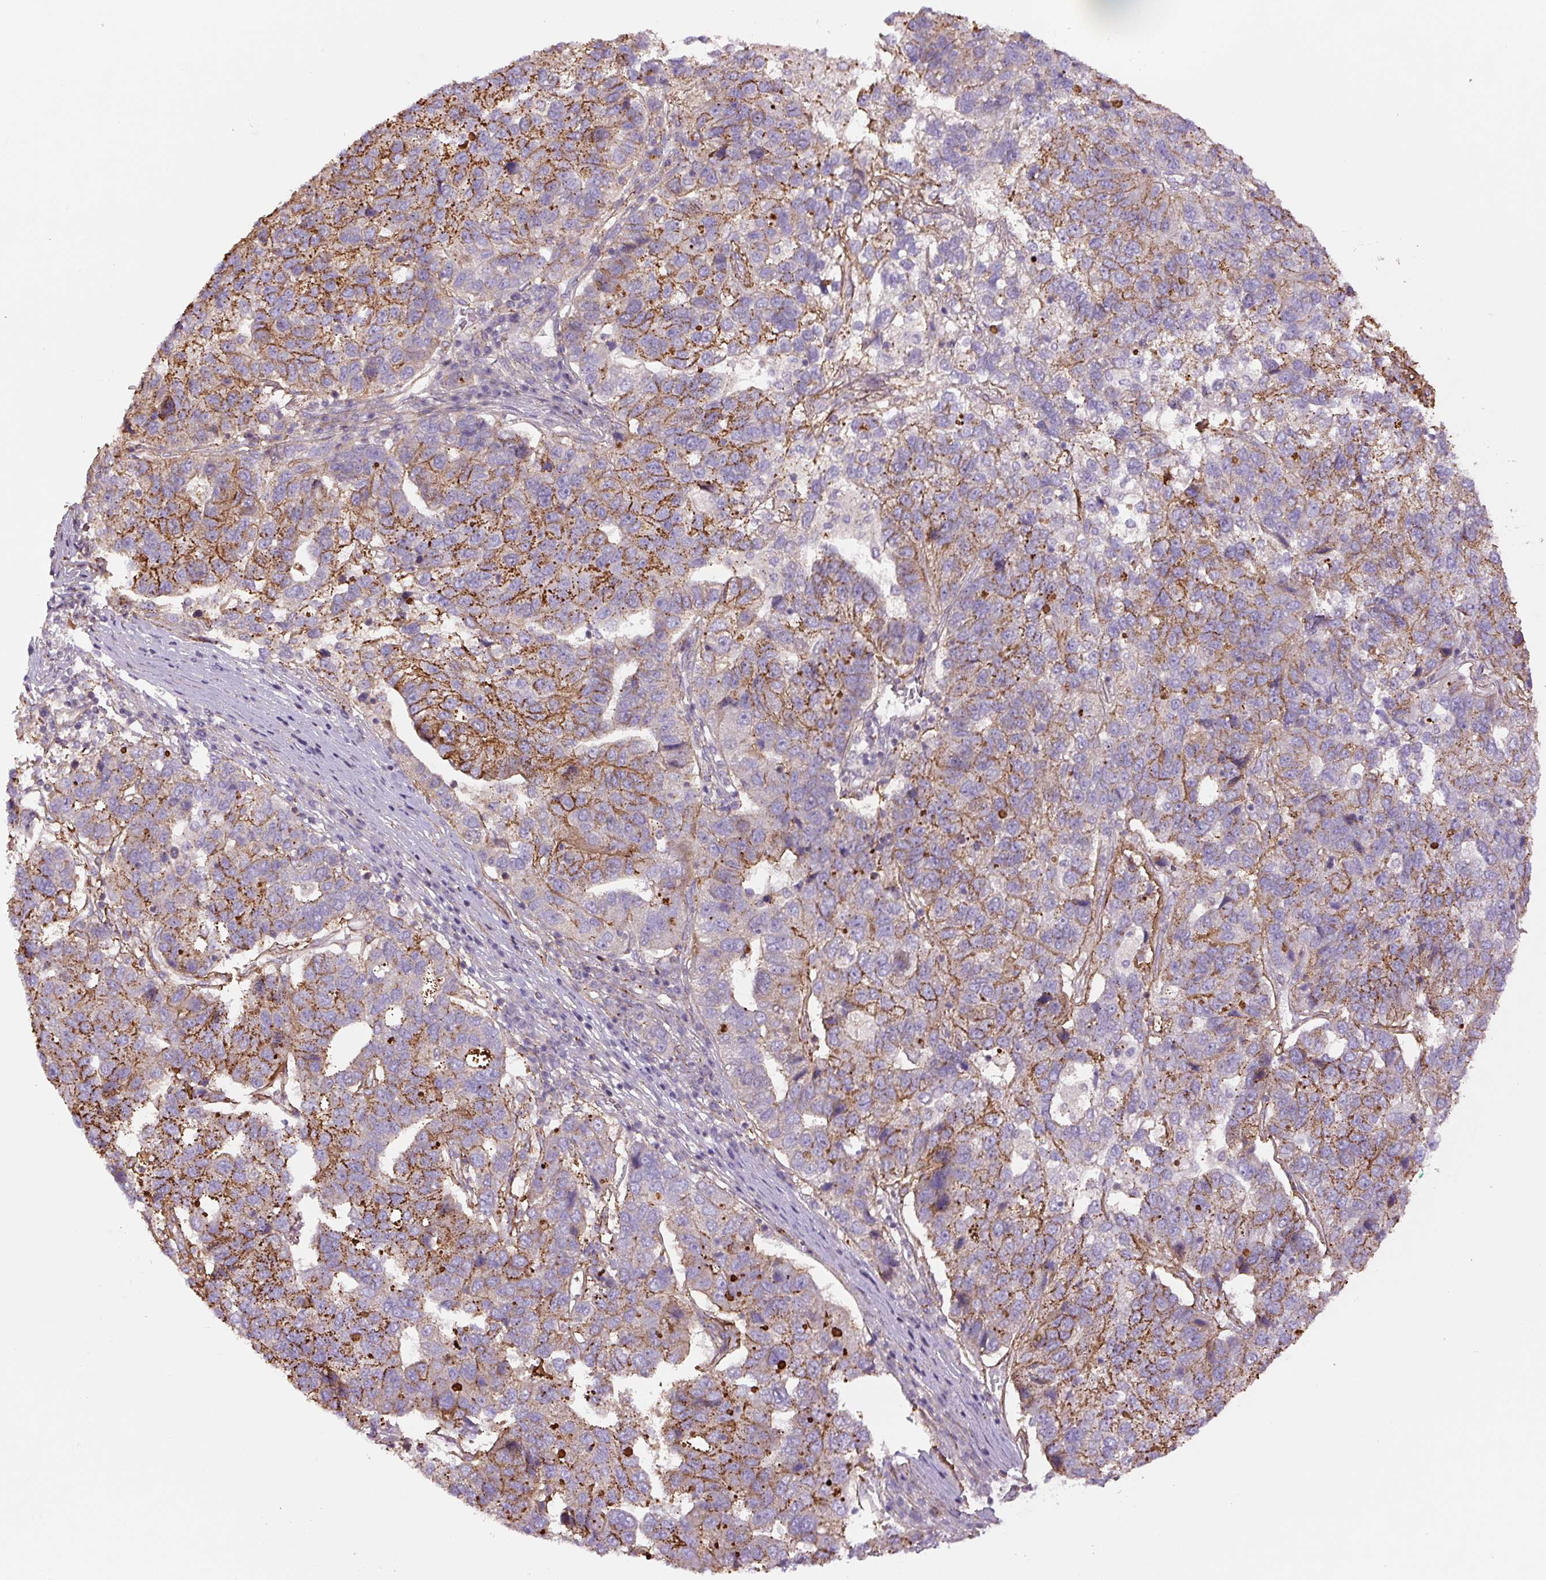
{"staining": {"intensity": "moderate", "quantity": "25%-75%", "location": "cytoplasmic/membranous"}, "tissue": "pancreatic cancer", "cell_type": "Tumor cells", "image_type": "cancer", "snomed": [{"axis": "morphology", "description": "Adenocarcinoma, NOS"}, {"axis": "topography", "description": "Pancreas"}], "caption": "Immunohistochemistry (IHC) histopathology image of neoplastic tissue: human pancreatic adenocarcinoma stained using IHC demonstrates medium levels of moderate protein expression localized specifically in the cytoplasmic/membranous of tumor cells, appearing as a cytoplasmic/membranous brown color.", "gene": "CCNI2", "patient": {"sex": "female", "age": 61}}